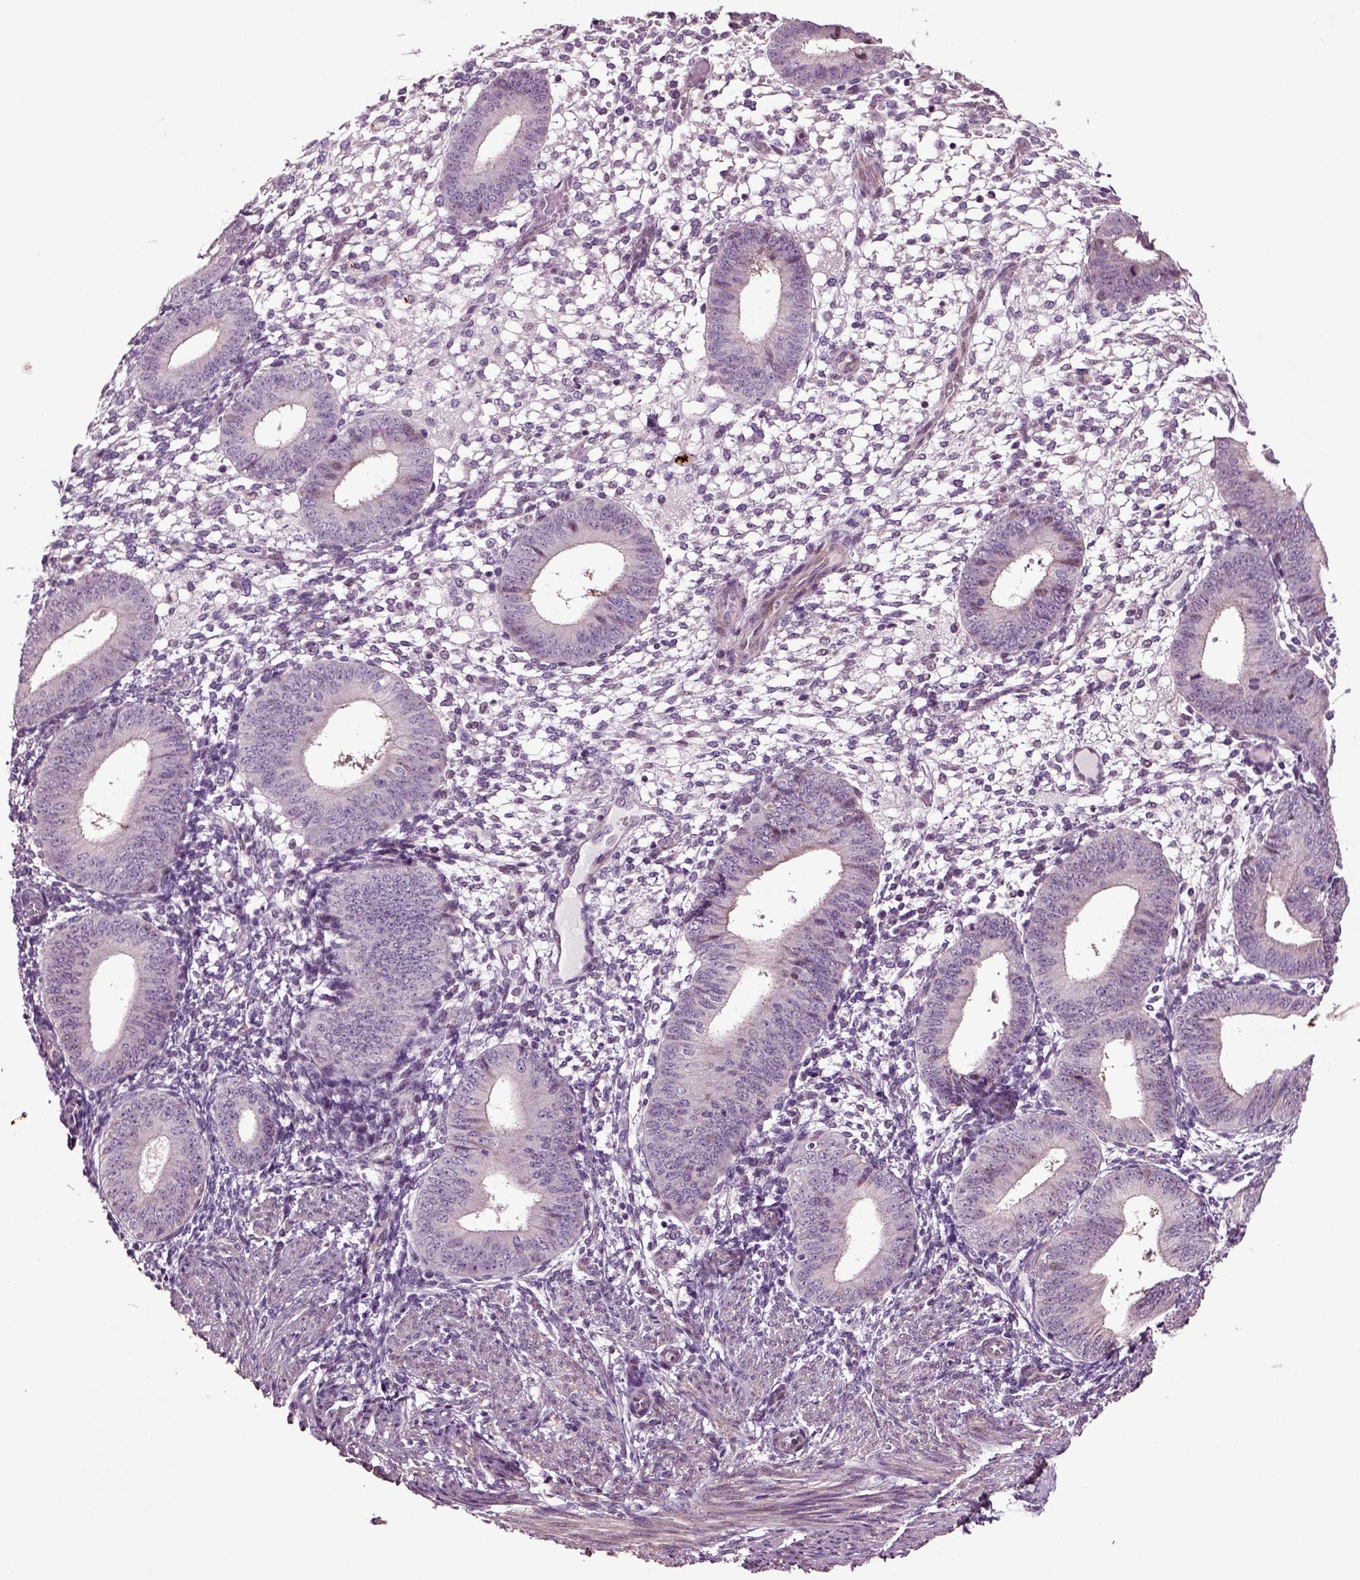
{"staining": {"intensity": "negative", "quantity": "none", "location": "none"}, "tissue": "endometrium", "cell_type": "Cells in endometrial stroma", "image_type": "normal", "snomed": [{"axis": "morphology", "description": "Normal tissue, NOS"}, {"axis": "topography", "description": "Endometrium"}], "caption": "Immunohistochemical staining of benign human endometrium displays no significant positivity in cells in endometrial stroma.", "gene": "HAGHL", "patient": {"sex": "female", "age": 39}}